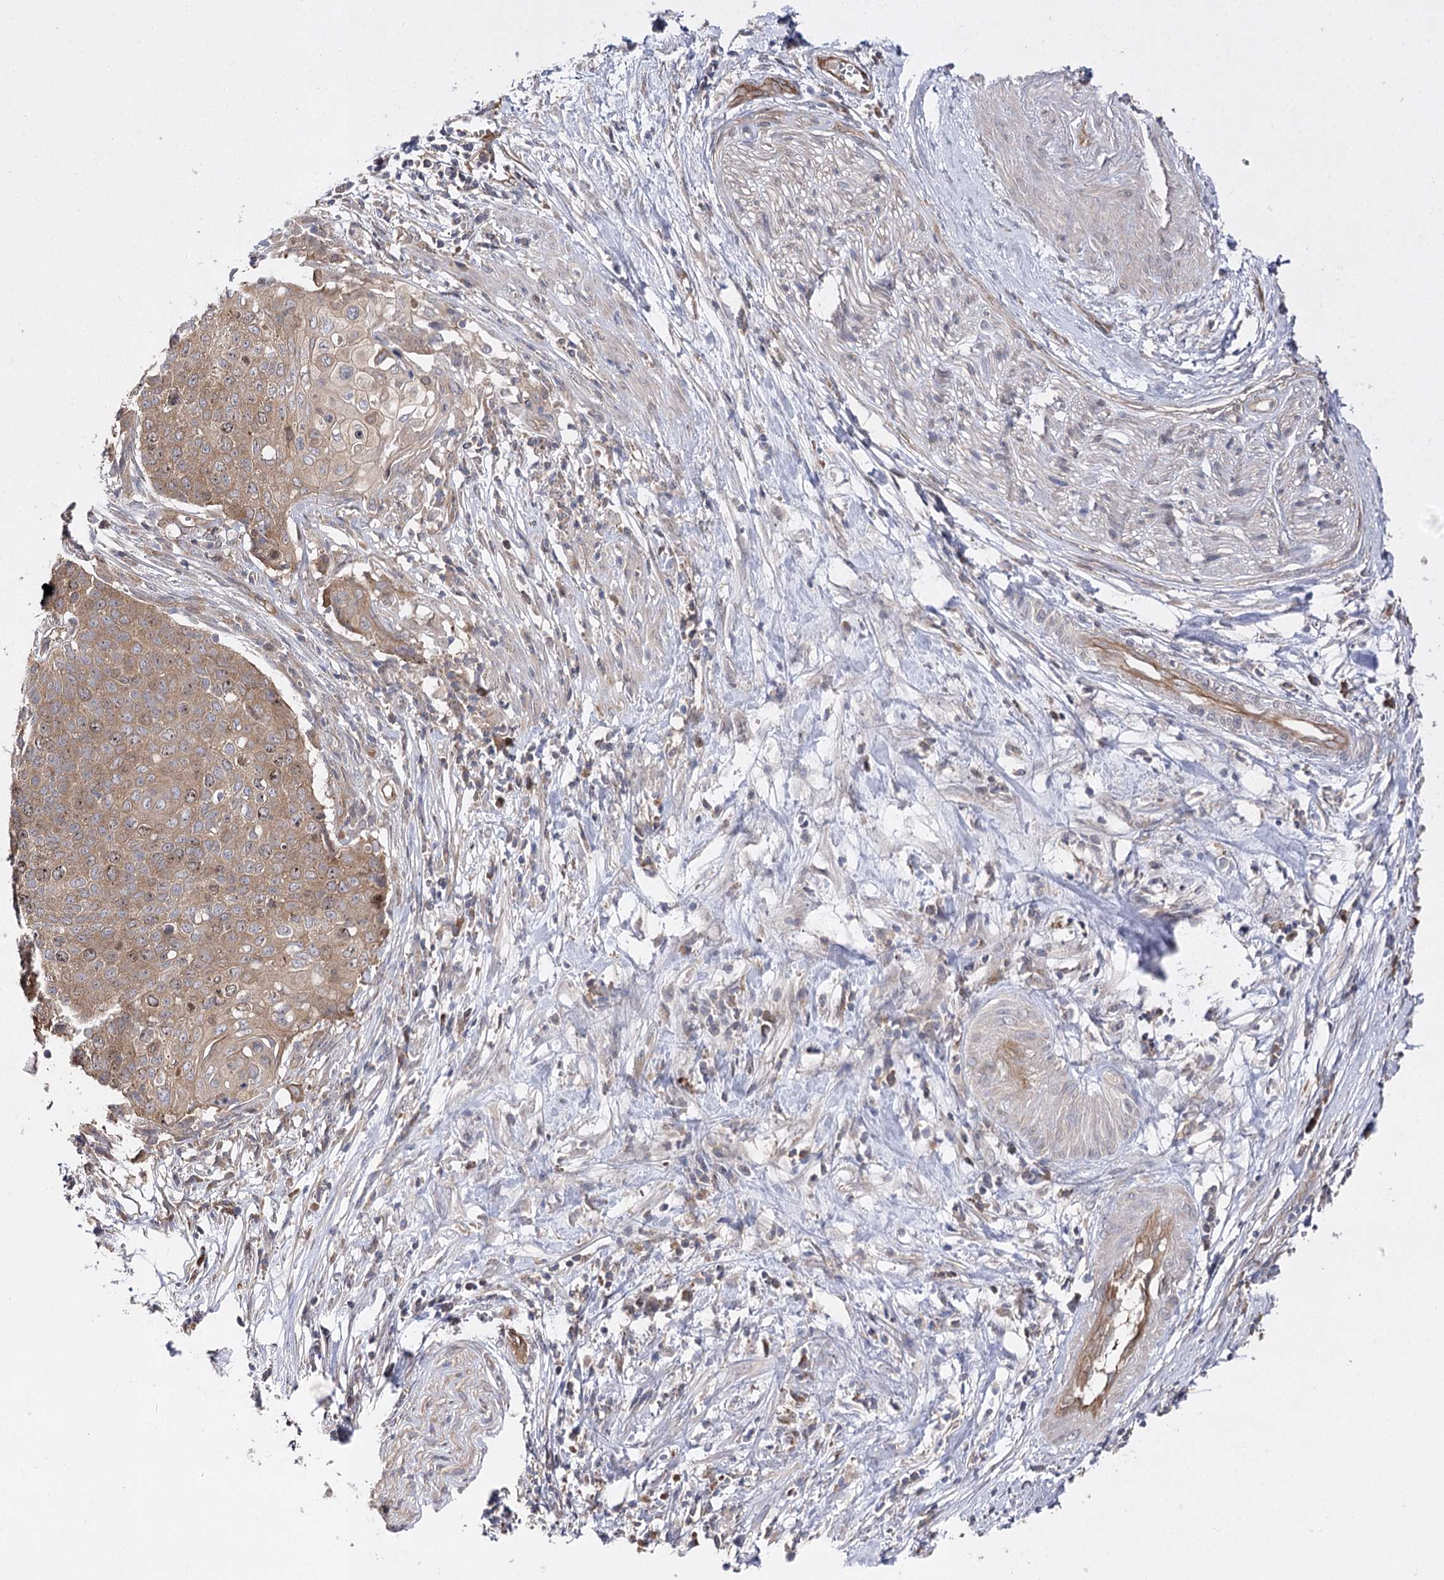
{"staining": {"intensity": "moderate", "quantity": ">75%", "location": "cytoplasmic/membranous"}, "tissue": "cervical cancer", "cell_type": "Tumor cells", "image_type": "cancer", "snomed": [{"axis": "morphology", "description": "Squamous cell carcinoma, NOS"}, {"axis": "topography", "description": "Cervix"}], "caption": "Protein expression analysis of human squamous cell carcinoma (cervical) reveals moderate cytoplasmic/membranous staining in about >75% of tumor cells.", "gene": "BCR", "patient": {"sex": "female", "age": 39}}